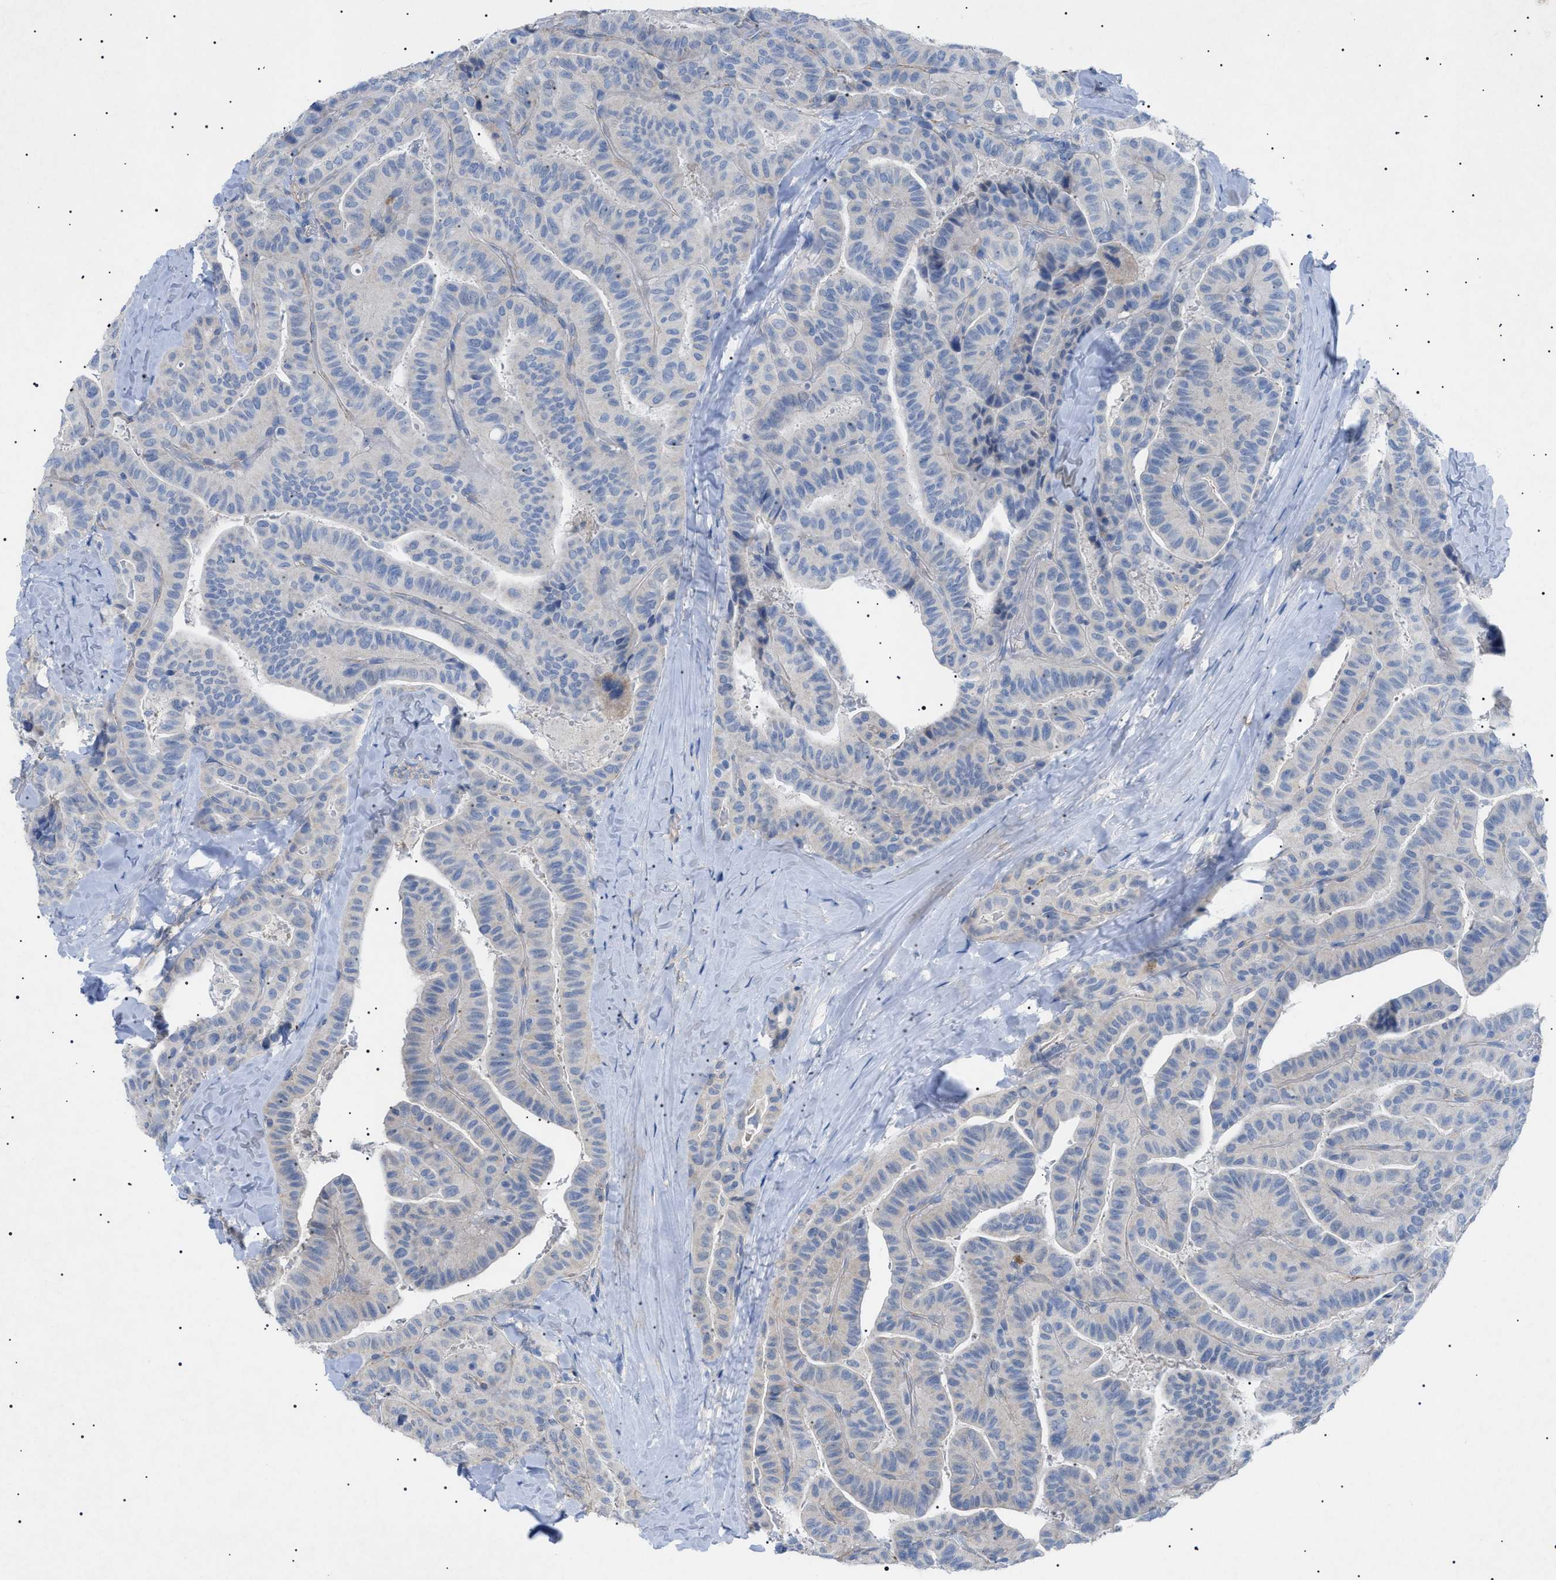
{"staining": {"intensity": "negative", "quantity": "none", "location": "none"}, "tissue": "thyroid cancer", "cell_type": "Tumor cells", "image_type": "cancer", "snomed": [{"axis": "morphology", "description": "Papillary adenocarcinoma, NOS"}, {"axis": "topography", "description": "Thyroid gland"}], "caption": "DAB (3,3'-diaminobenzidine) immunohistochemical staining of human thyroid papillary adenocarcinoma shows no significant staining in tumor cells.", "gene": "ADAMTS1", "patient": {"sex": "male", "age": 77}}